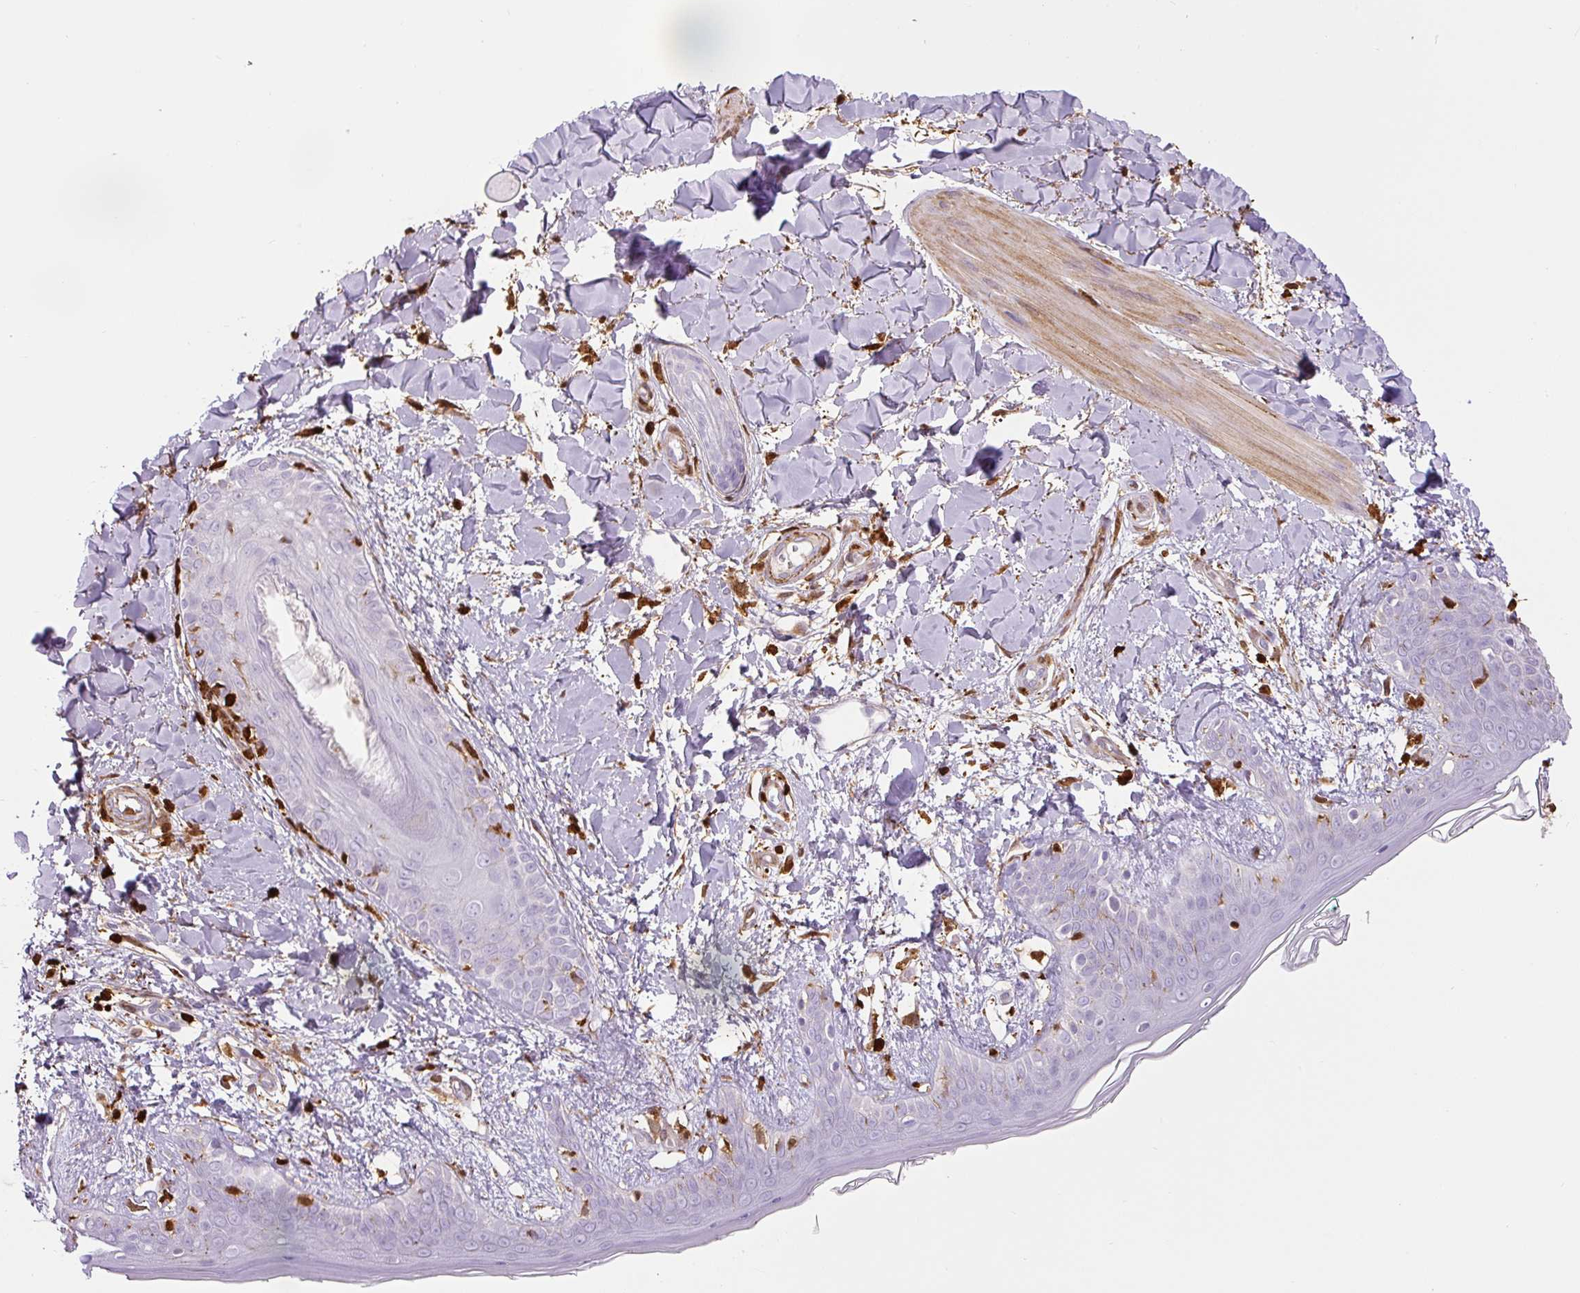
{"staining": {"intensity": "strong", "quantity": ">75%", "location": "cytoplasmic/membranous"}, "tissue": "skin", "cell_type": "Fibroblasts", "image_type": "normal", "snomed": [{"axis": "morphology", "description": "Normal tissue, NOS"}, {"axis": "topography", "description": "Skin"}], "caption": "Immunohistochemistry image of normal skin: skin stained using immunohistochemistry (IHC) displays high levels of strong protein expression localized specifically in the cytoplasmic/membranous of fibroblasts, appearing as a cytoplasmic/membranous brown color.", "gene": "S100A4", "patient": {"sex": "female", "age": 34}}